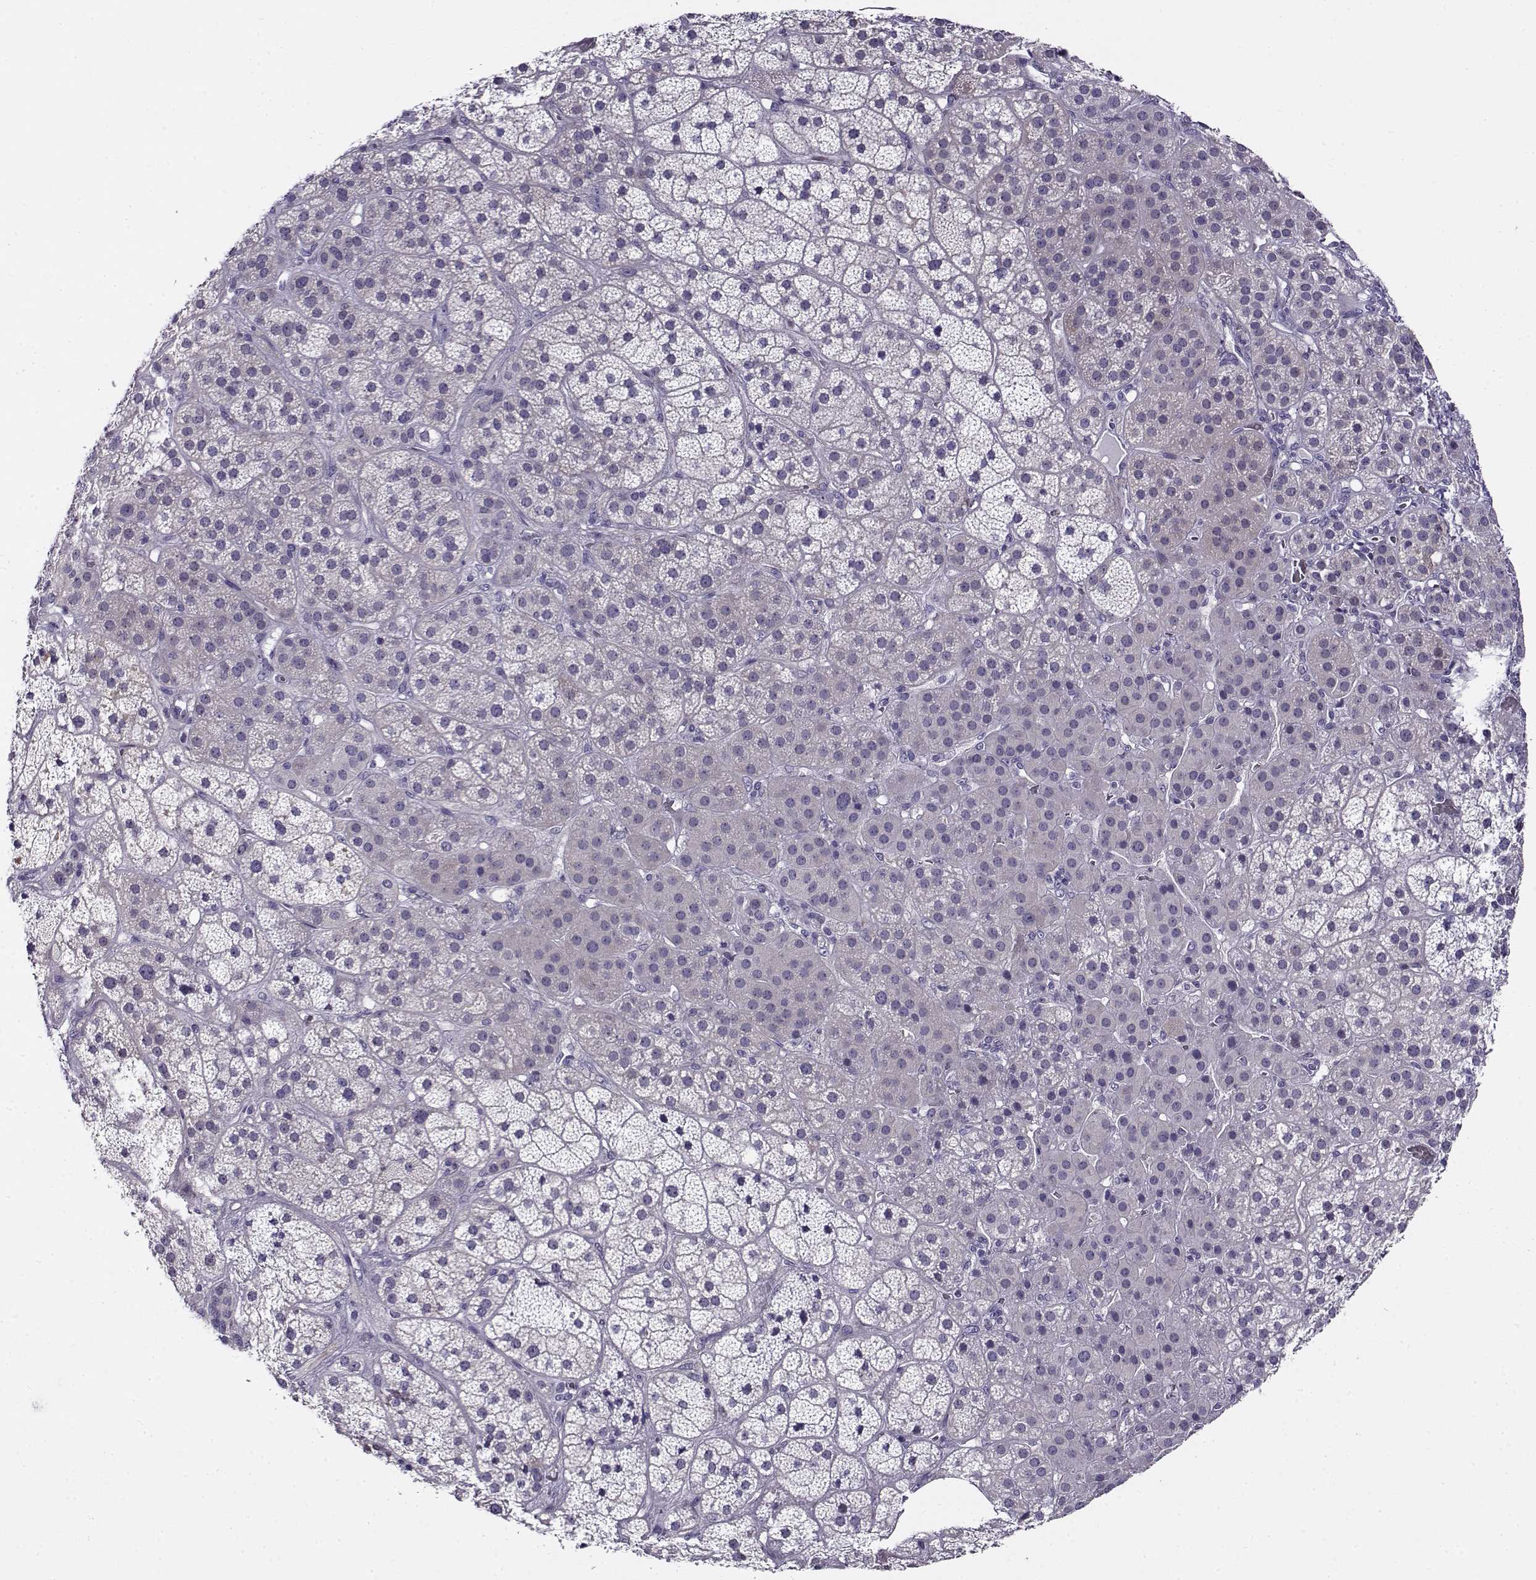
{"staining": {"intensity": "negative", "quantity": "none", "location": "none"}, "tissue": "adrenal gland", "cell_type": "Glandular cells", "image_type": "normal", "snomed": [{"axis": "morphology", "description": "Normal tissue, NOS"}, {"axis": "topography", "description": "Adrenal gland"}], "caption": "This is an immunohistochemistry (IHC) micrograph of unremarkable human adrenal gland. There is no expression in glandular cells.", "gene": "FEZF1", "patient": {"sex": "male", "age": 57}}